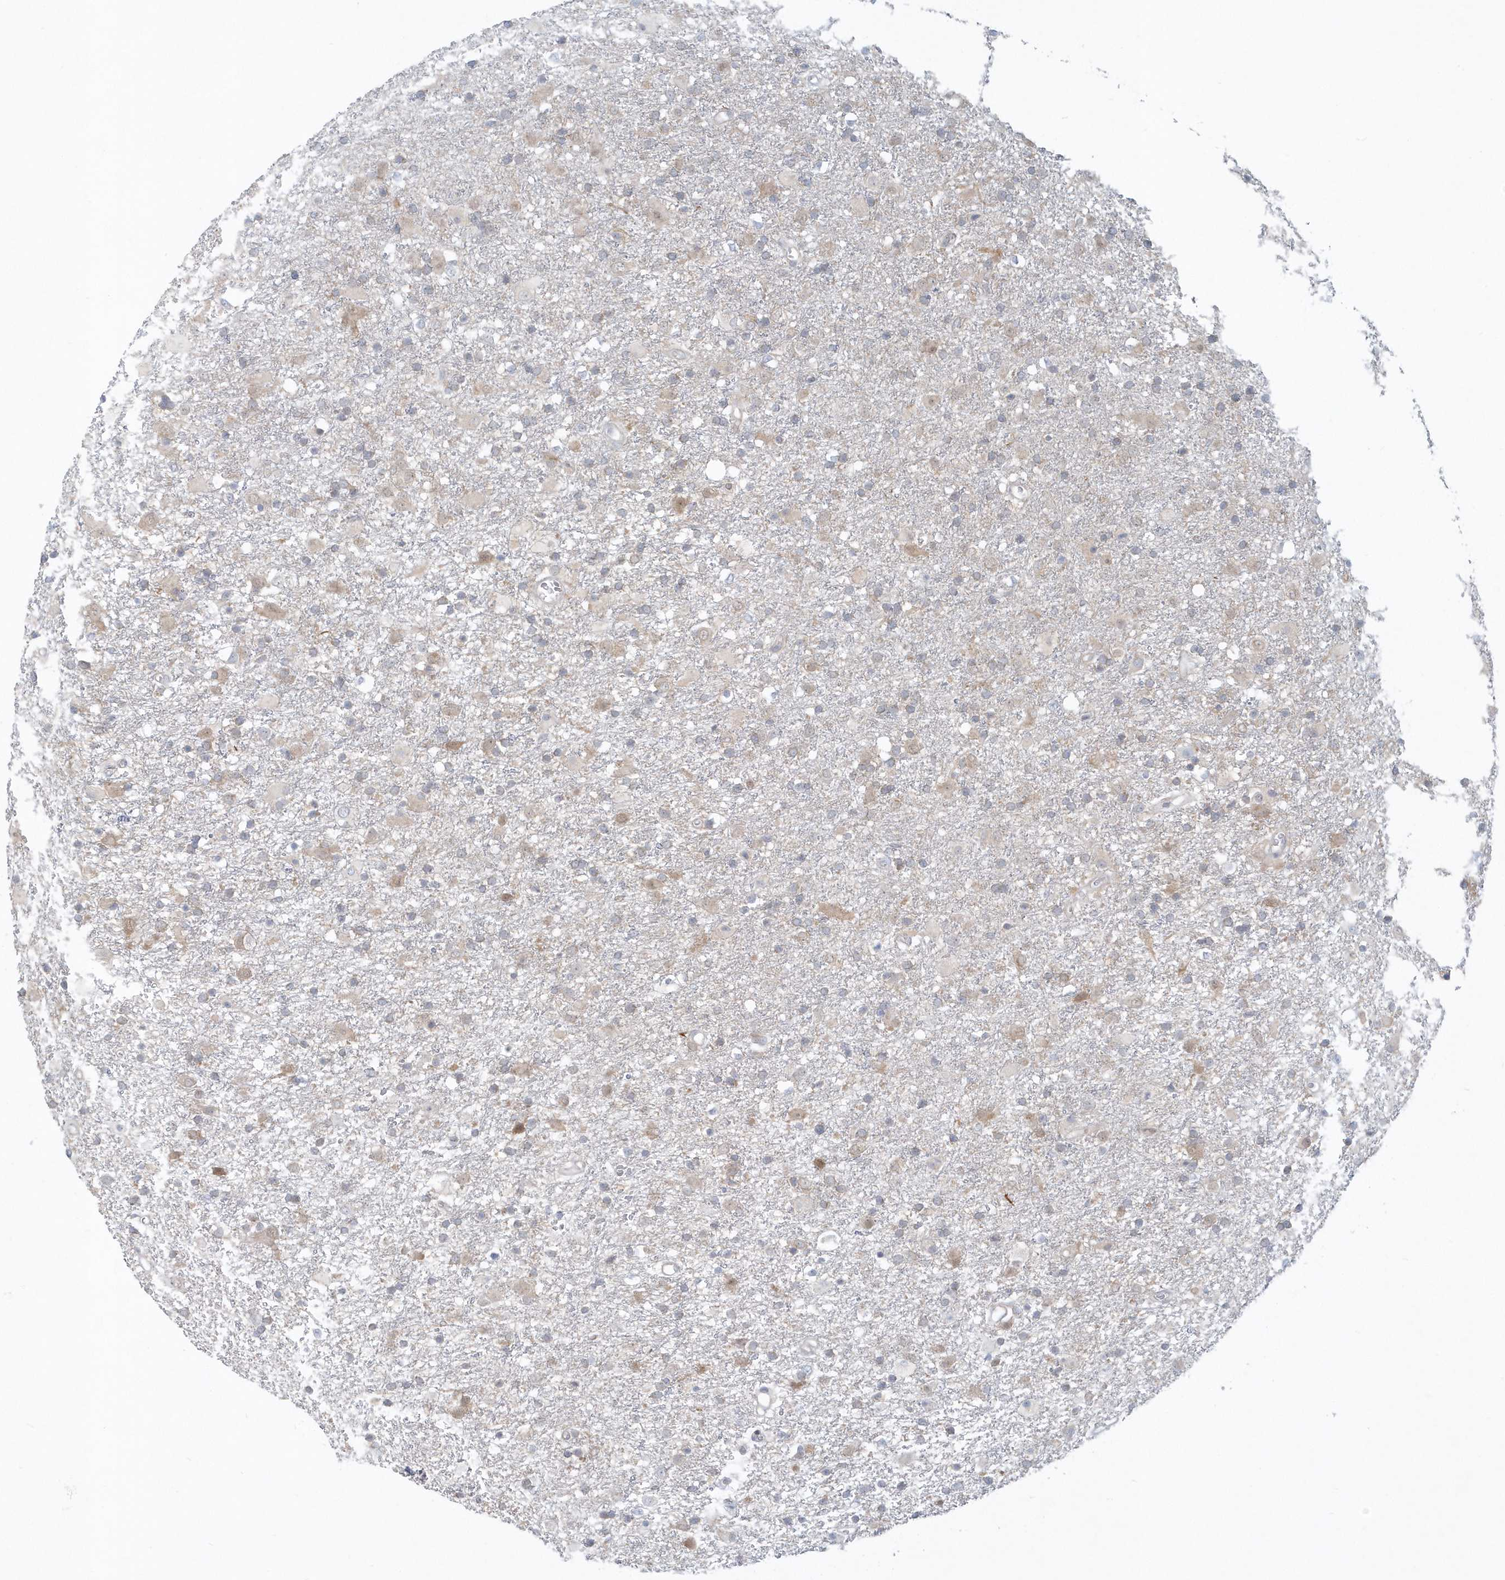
{"staining": {"intensity": "weak", "quantity": "<25%", "location": "cytoplasmic/membranous"}, "tissue": "glioma", "cell_type": "Tumor cells", "image_type": "cancer", "snomed": [{"axis": "morphology", "description": "Glioma, malignant, Low grade"}, {"axis": "topography", "description": "Brain"}], "caption": "Immunohistochemistry histopathology image of neoplastic tissue: malignant low-grade glioma stained with DAB demonstrates no significant protein expression in tumor cells. The staining was performed using DAB to visualize the protein expression in brown, while the nuclei were stained in blue with hematoxylin (Magnification: 20x).", "gene": "RNF7", "patient": {"sex": "male", "age": 65}}